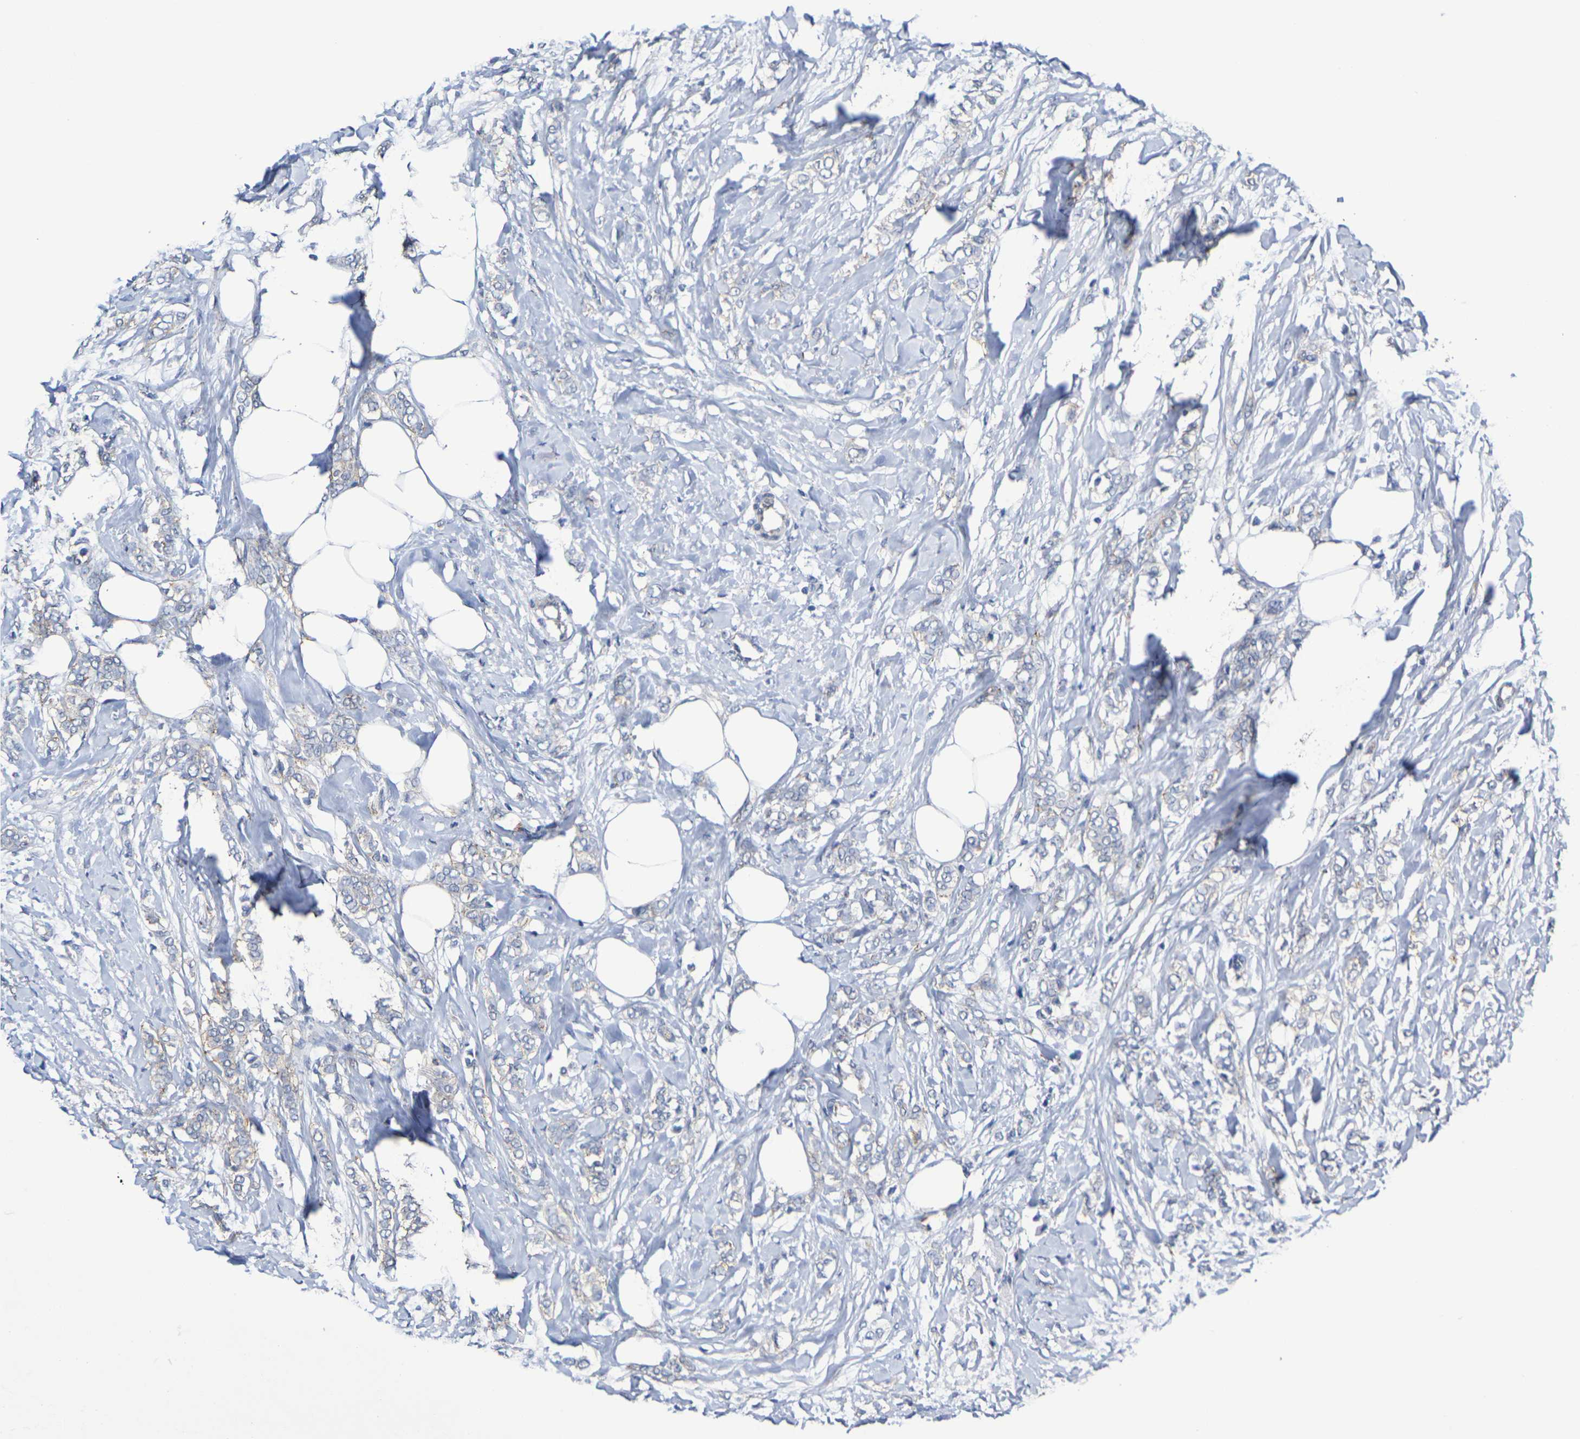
{"staining": {"intensity": "weak", "quantity": "<25%", "location": "cytoplasmic/membranous"}, "tissue": "breast cancer", "cell_type": "Tumor cells", "image_type": "cancer", "snomed": [{"axis": "morphology", "description": "Lobular carcinoma, in situ"}, {"axis": "morphology", "description": "Lobular carcinoma"}, {"axis": "topography", "description": "Breast"}], "caption": "An image of breast lobular carcinoma stained for a protein demonstrates no brown staining in tumor cells.", "gene": "CHRNB1", "patient": {"sex": "female", "age": 41}}